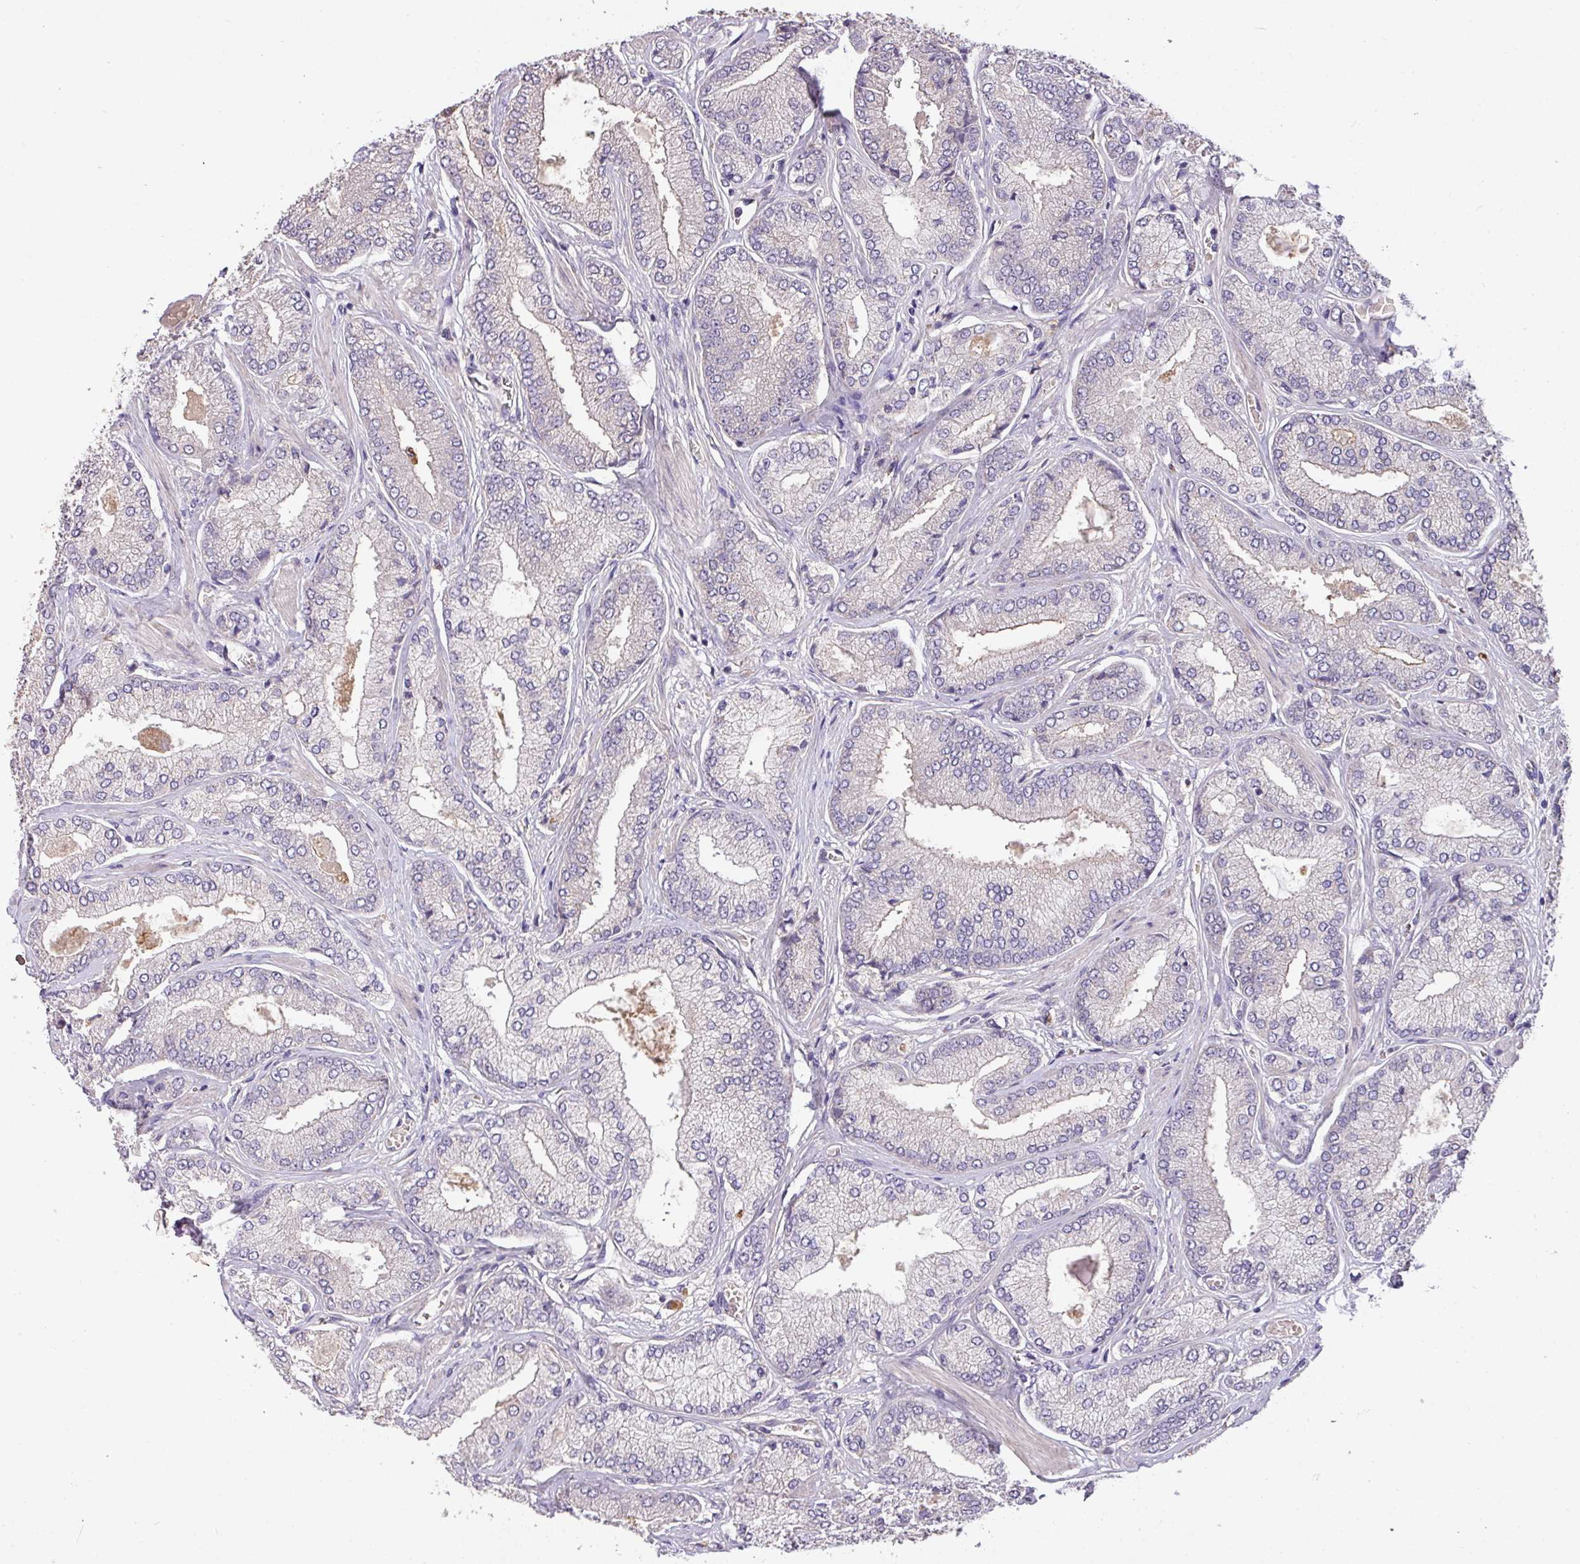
{"staining": {"intensity": "weak", "quantity": "25%-75%", "location": "cytoplasmic/membranous"}, "tissue": "prostate cancer", "cell_type": "Tumor cells", "image_type": "cancer", "snomed": [{"axis": "morphology", "description": "Adenocarcinoma, High grade"}, {"axis": "topography", "description": "Prostate"}], "caption": "Prostate cancer (adenocarcinoma (high-grade)) tissue displays weak cytoplasmic/membranous positivity in approximately 25%-75% of tumor cells", "gene": "PRADC1", "patient": {"sex": "male", "age": 68}}